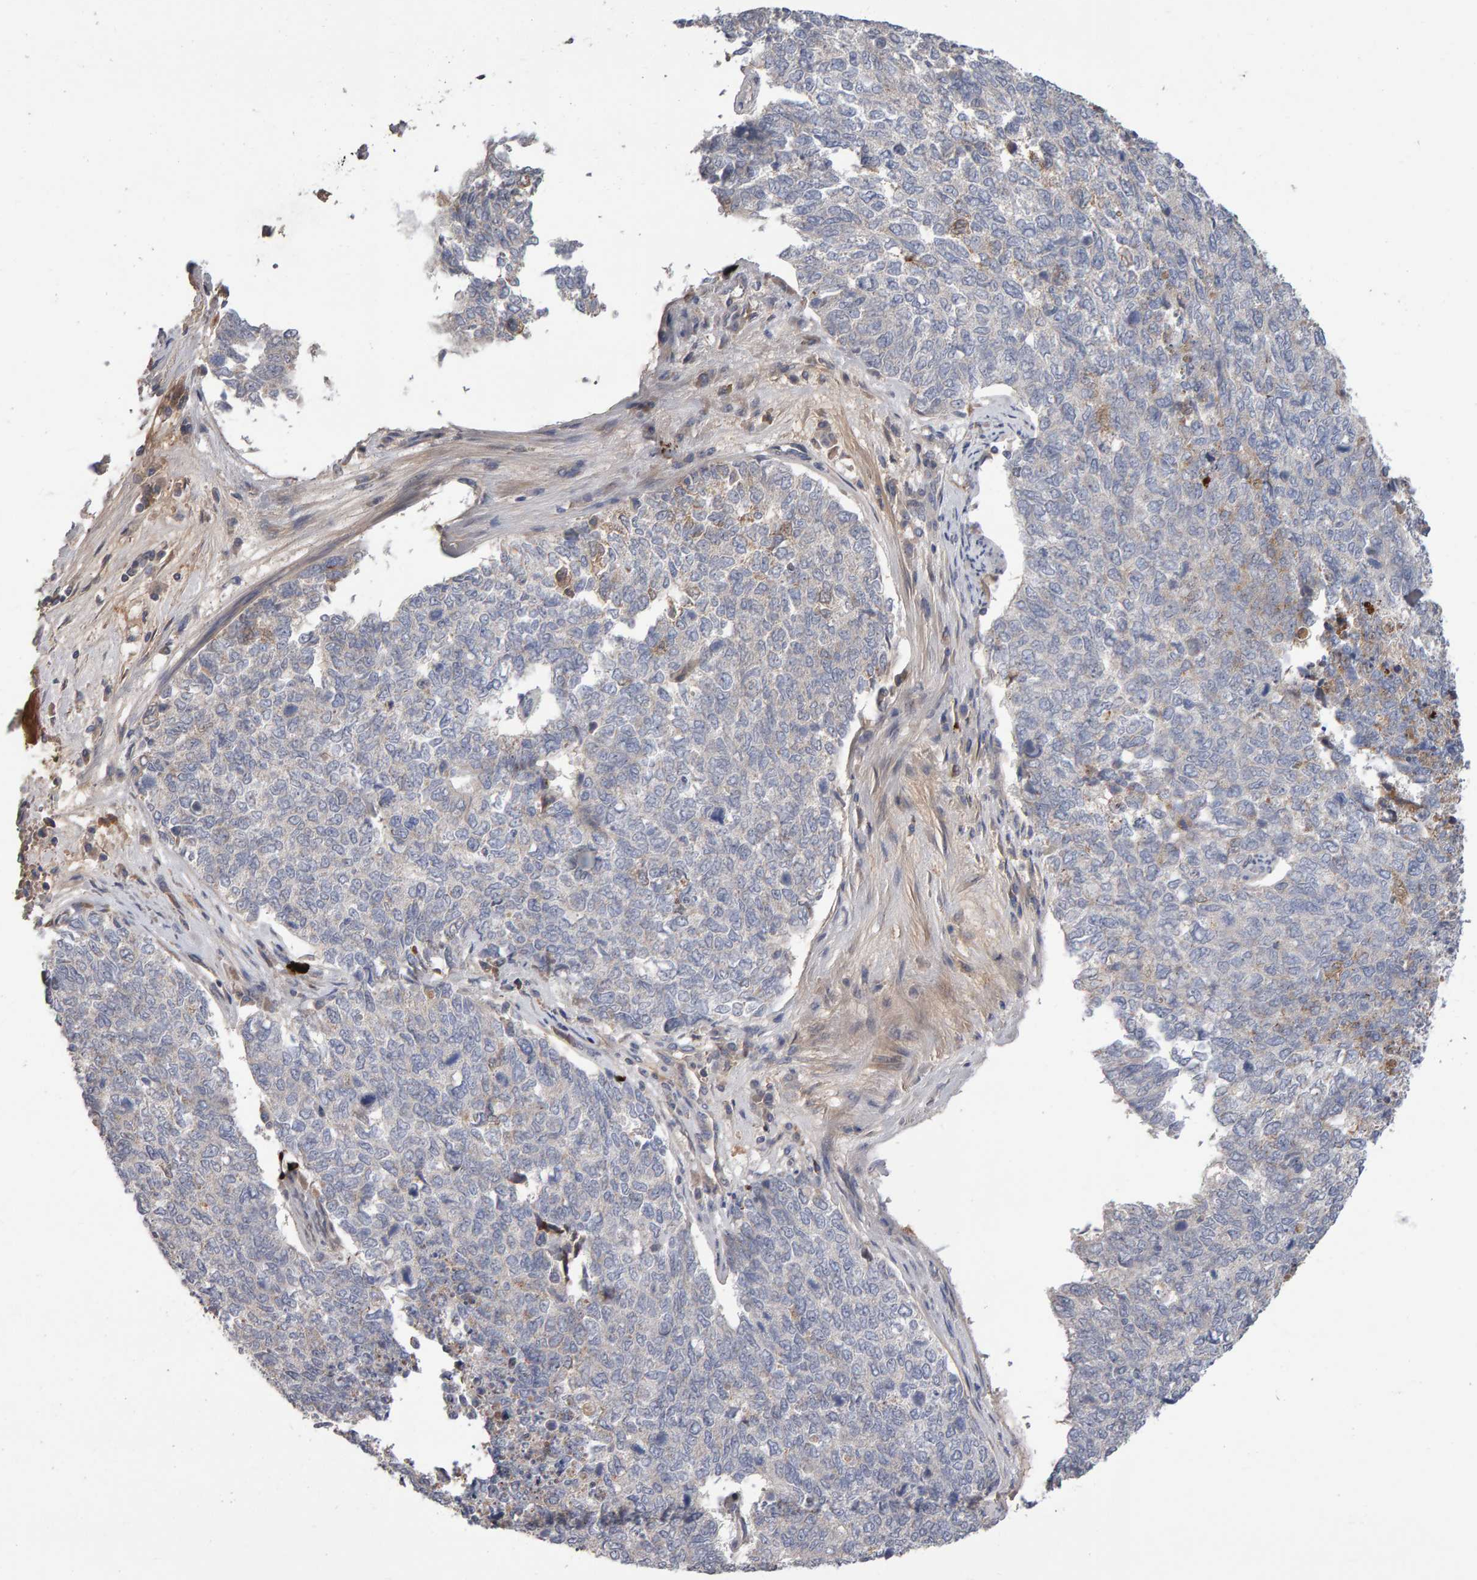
{"staining": {"intensity": "negative", "quantity": "none", "location": "none"}, "tissue": "cervical cancer", "cell_type": "Tumor cells", "image_type": "cancer", "snomed": [{"axis": "morphology", "description": "Squamous cell carcinoma, NOS"}, {"axis": "topography", "description": "Cervix"}], "caption": "This photomicrograph is of cervical cancer stained with IHC to label a protein in brown with the nuclei are counter-stained blue. There is no positivity in tumor cells.", "gene": "PGS1", "patient": {"sex": "female", "age": 63}}